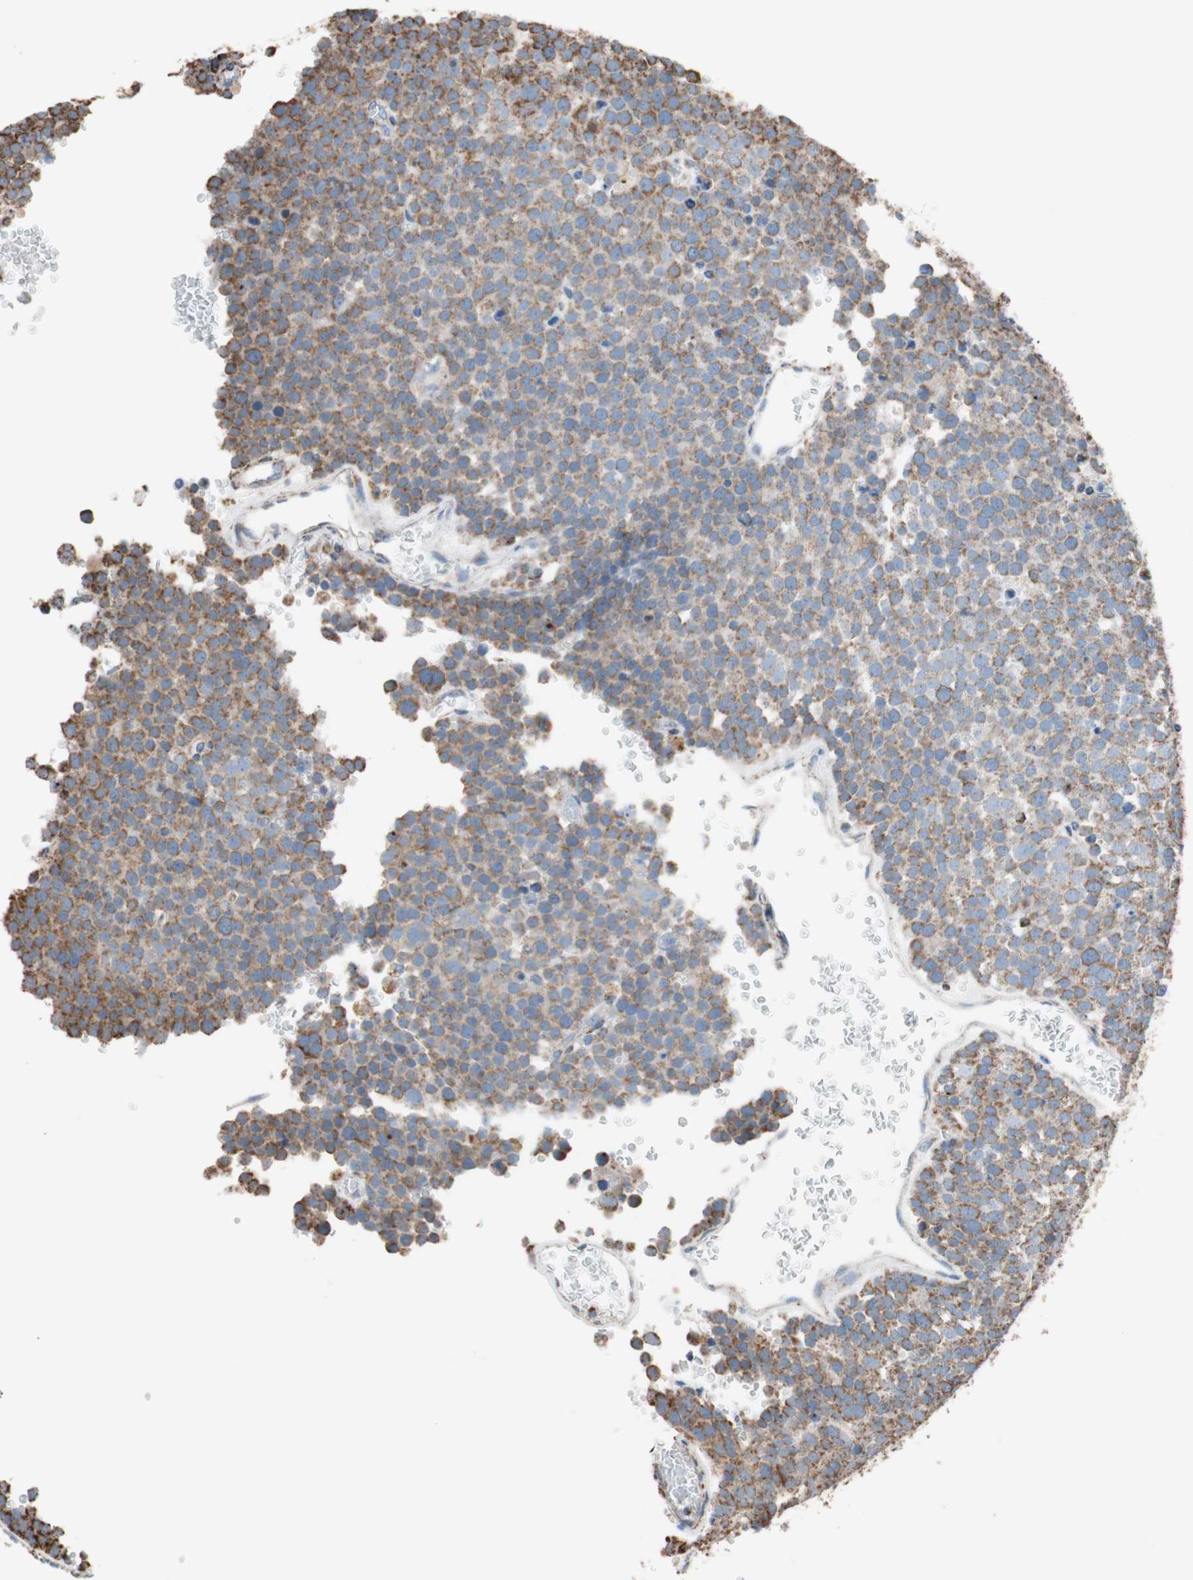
{"staining": {"intensity": "moderate", "quantity": ">75%", "location": "cytoplasmic/membranous"}, "tissue": "testis cancer", "cell_type": "Tumor cells", "image_type": "cancer", "snomed": [{"axis": "morphology", "description": "Seminoma, NOS"}, {"axis": "topography", "description": "Testis"}], "caption": "Testis seminoma tissue reveals moderate cytoplasmic/membranous staining in approximately >75% of tumor cells", "gene": "PCSK4", "patient": {"sex": "male", "age": 71}}